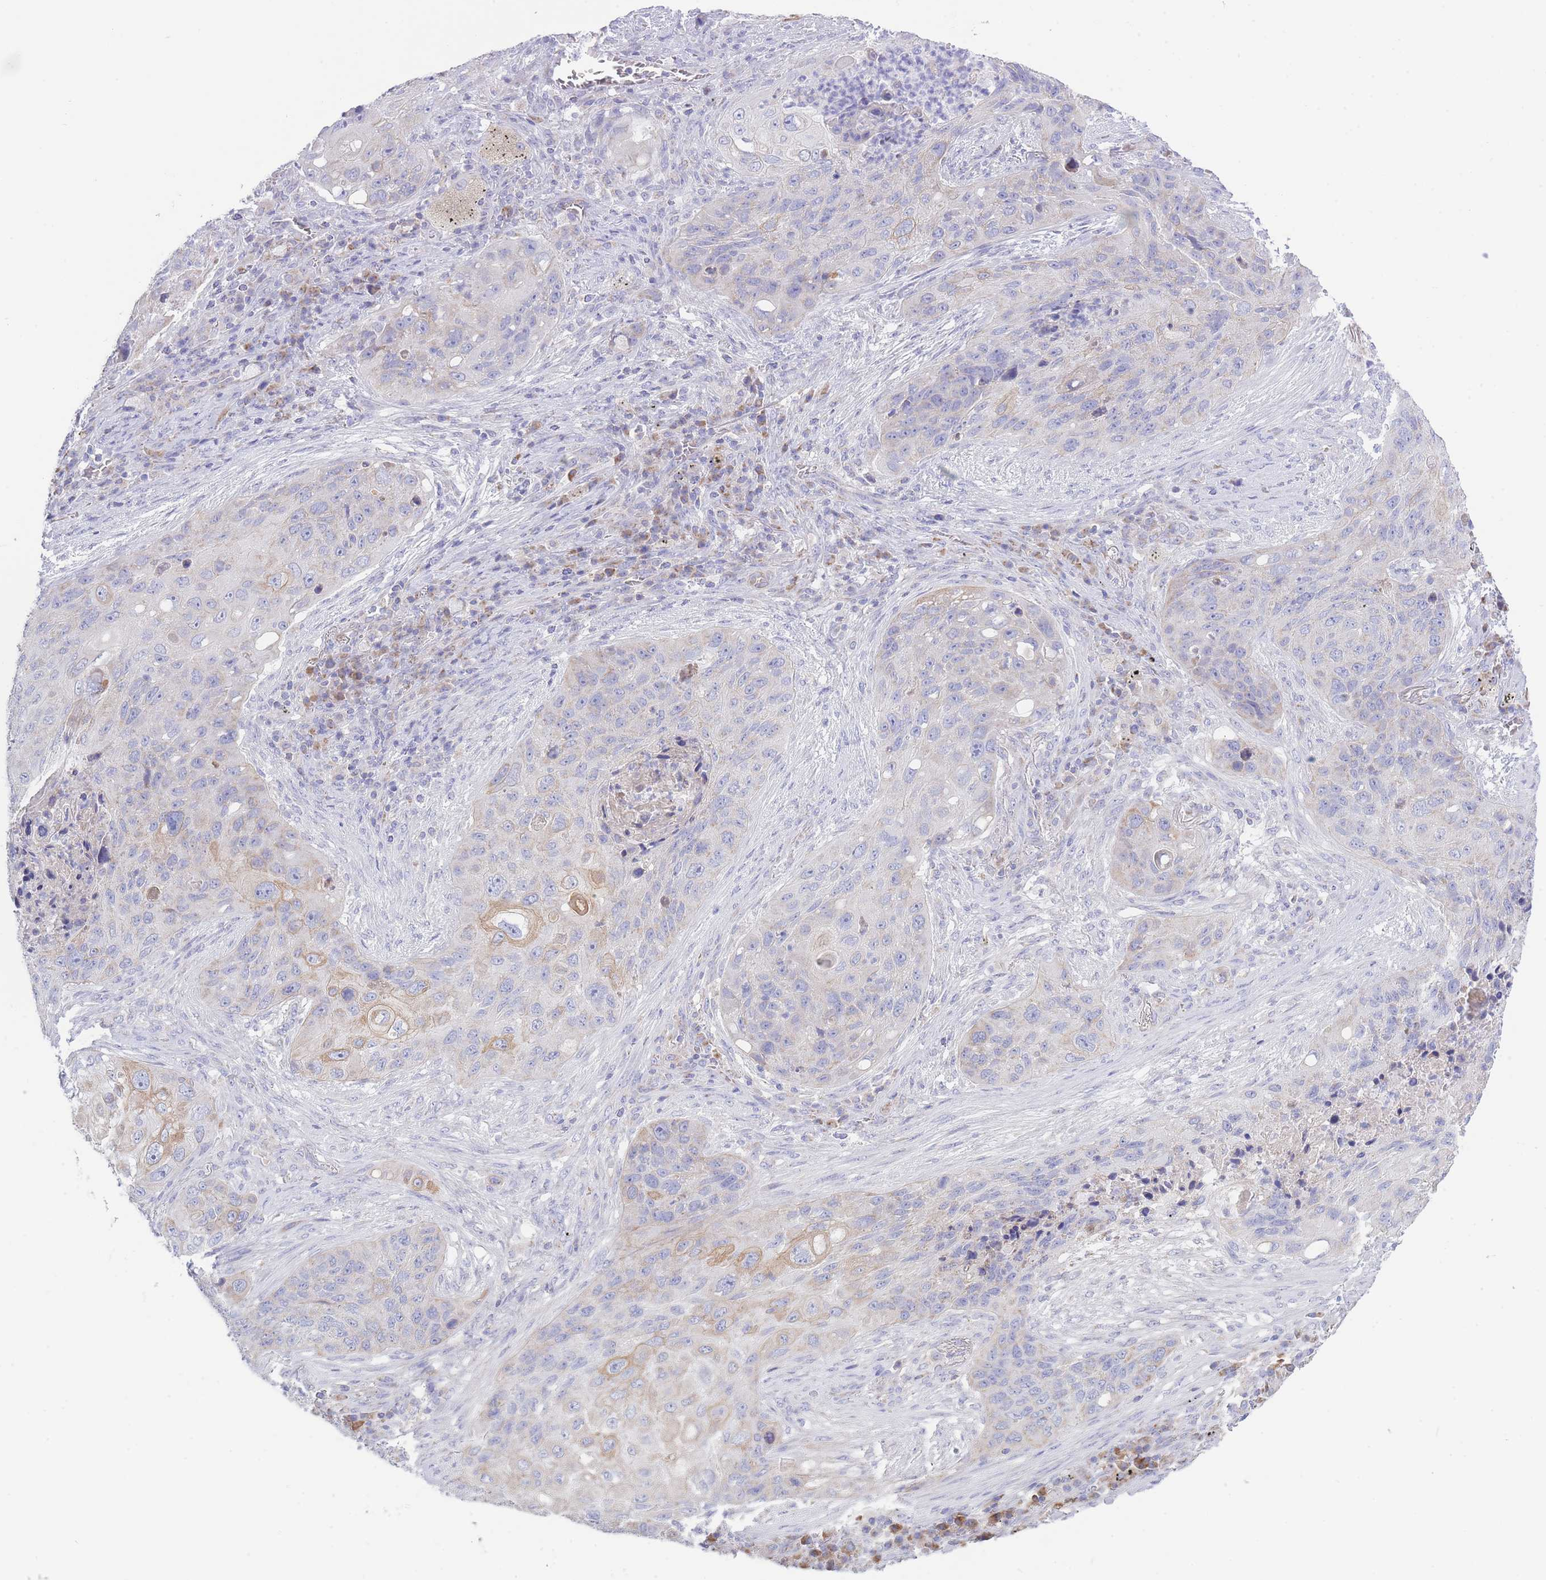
{"staining": {"intensity": "weak", "quantity": "<25%", "location": "cytoplasmic/membranous"}, "tissue": "lung cancer", "cell_type": "Tumor cells", "image_type": "cancer", "snomed": [{"axis": "morphology", "description": "Squamous cell carcinoma, NOS"}, {"axis": "topography", "description": "Lung"}], "caption": "Immunohistochemical staining of human lung squamous cell carcinoma displays no significant expression in tumor cells.", "gene": "NANP", "patient": {"sex": "female", "age": 63}}